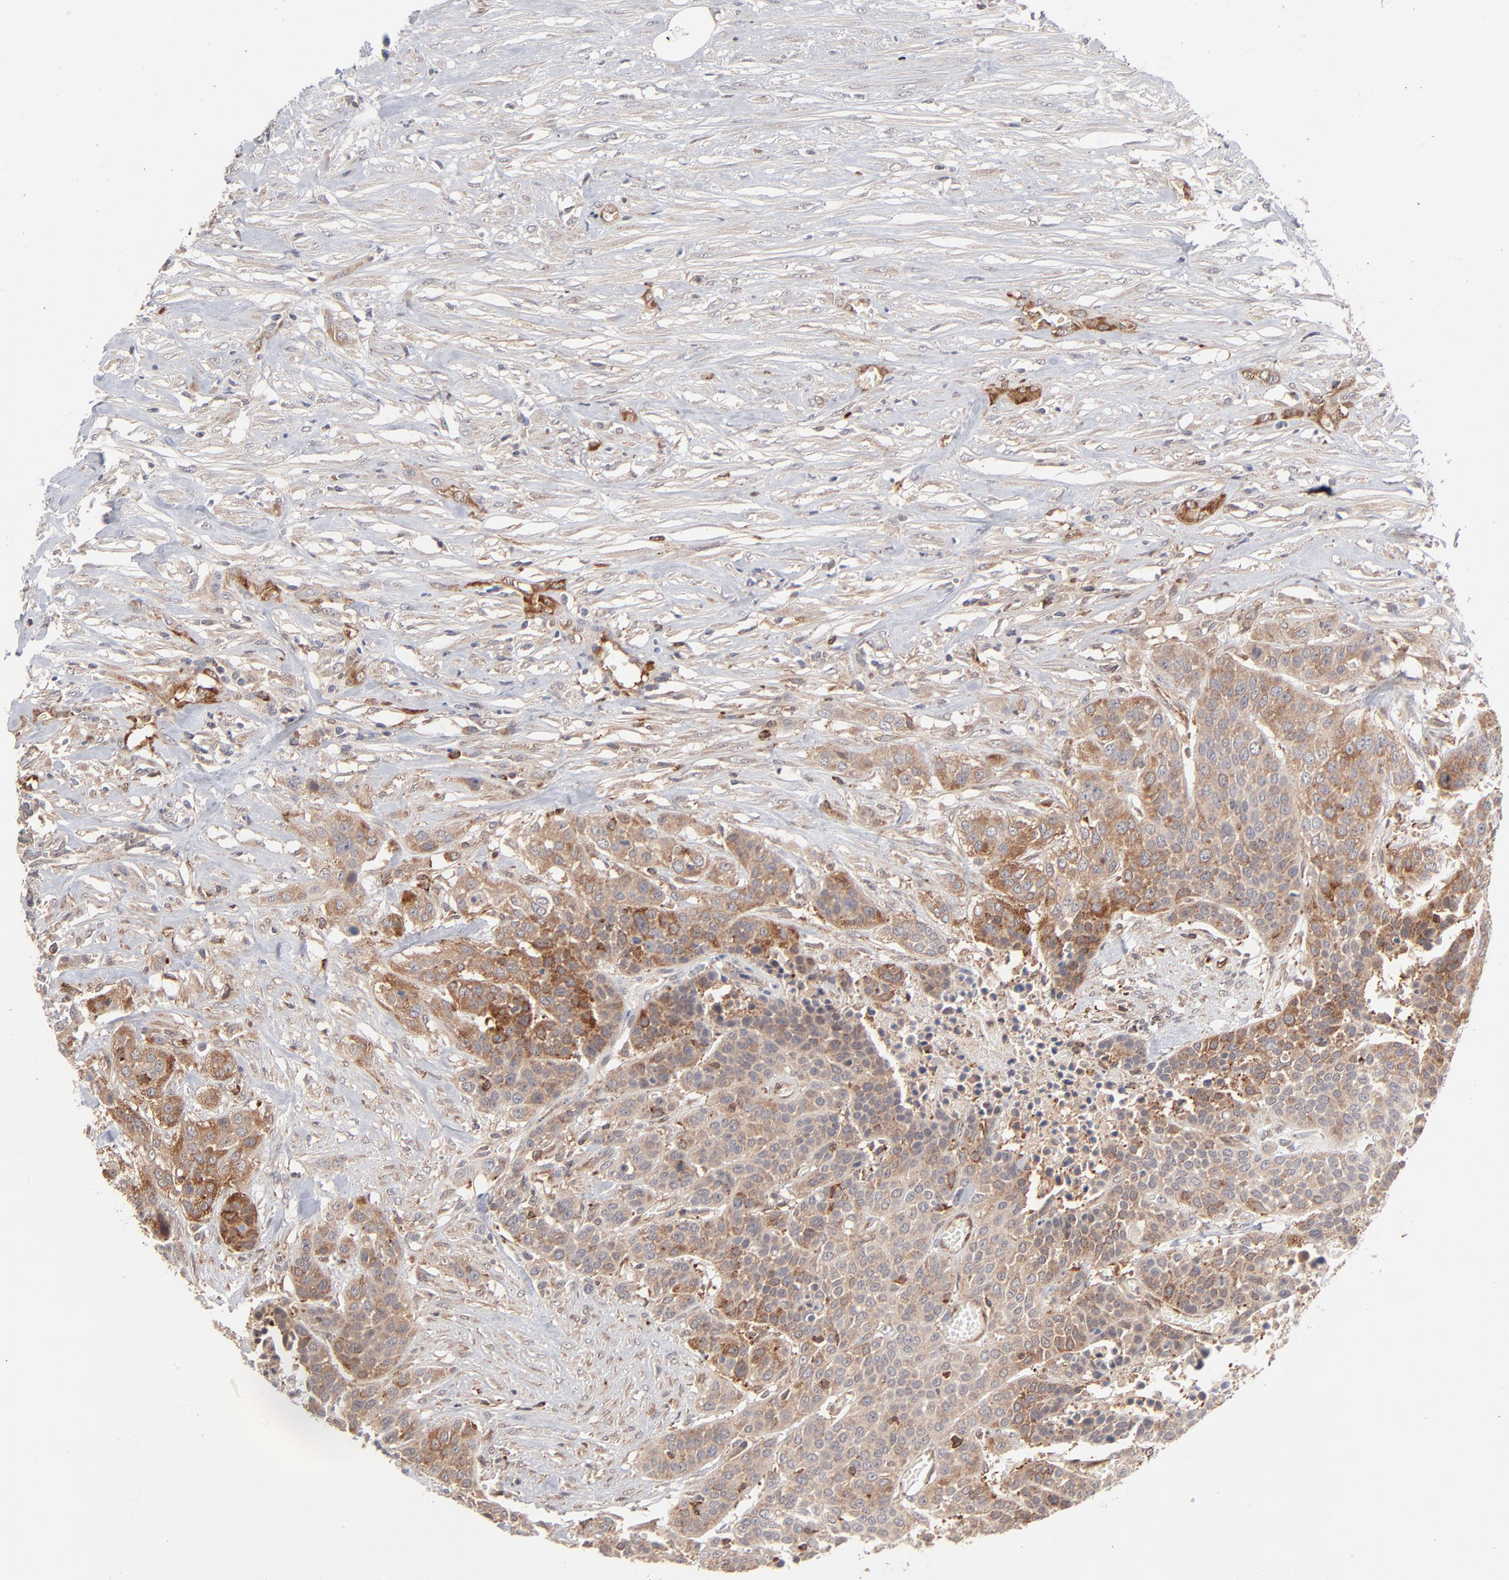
{"staining": {"intensity": "weak", "quantity": ">75%", "location": "cytoplasmic/membranous"}, "tissue": "urothelial cancer", "cell_type": "Tumor cells", "image_type": "cancer", "snomed": [{"axis": "morphology", "description": "Urothelial carcinoma, High grade"}, {"axis": "topography", "description": "Urinary bladder"}], "caption": "There is low levels of weak cytoplasmic/membranous positivity in tumor cells of urothelial cancer, as demonstrated by immunohistochemical staining (brown color).", "gene": "IVNS1ABP", "patient": {"sex": "male", "age": 74}}